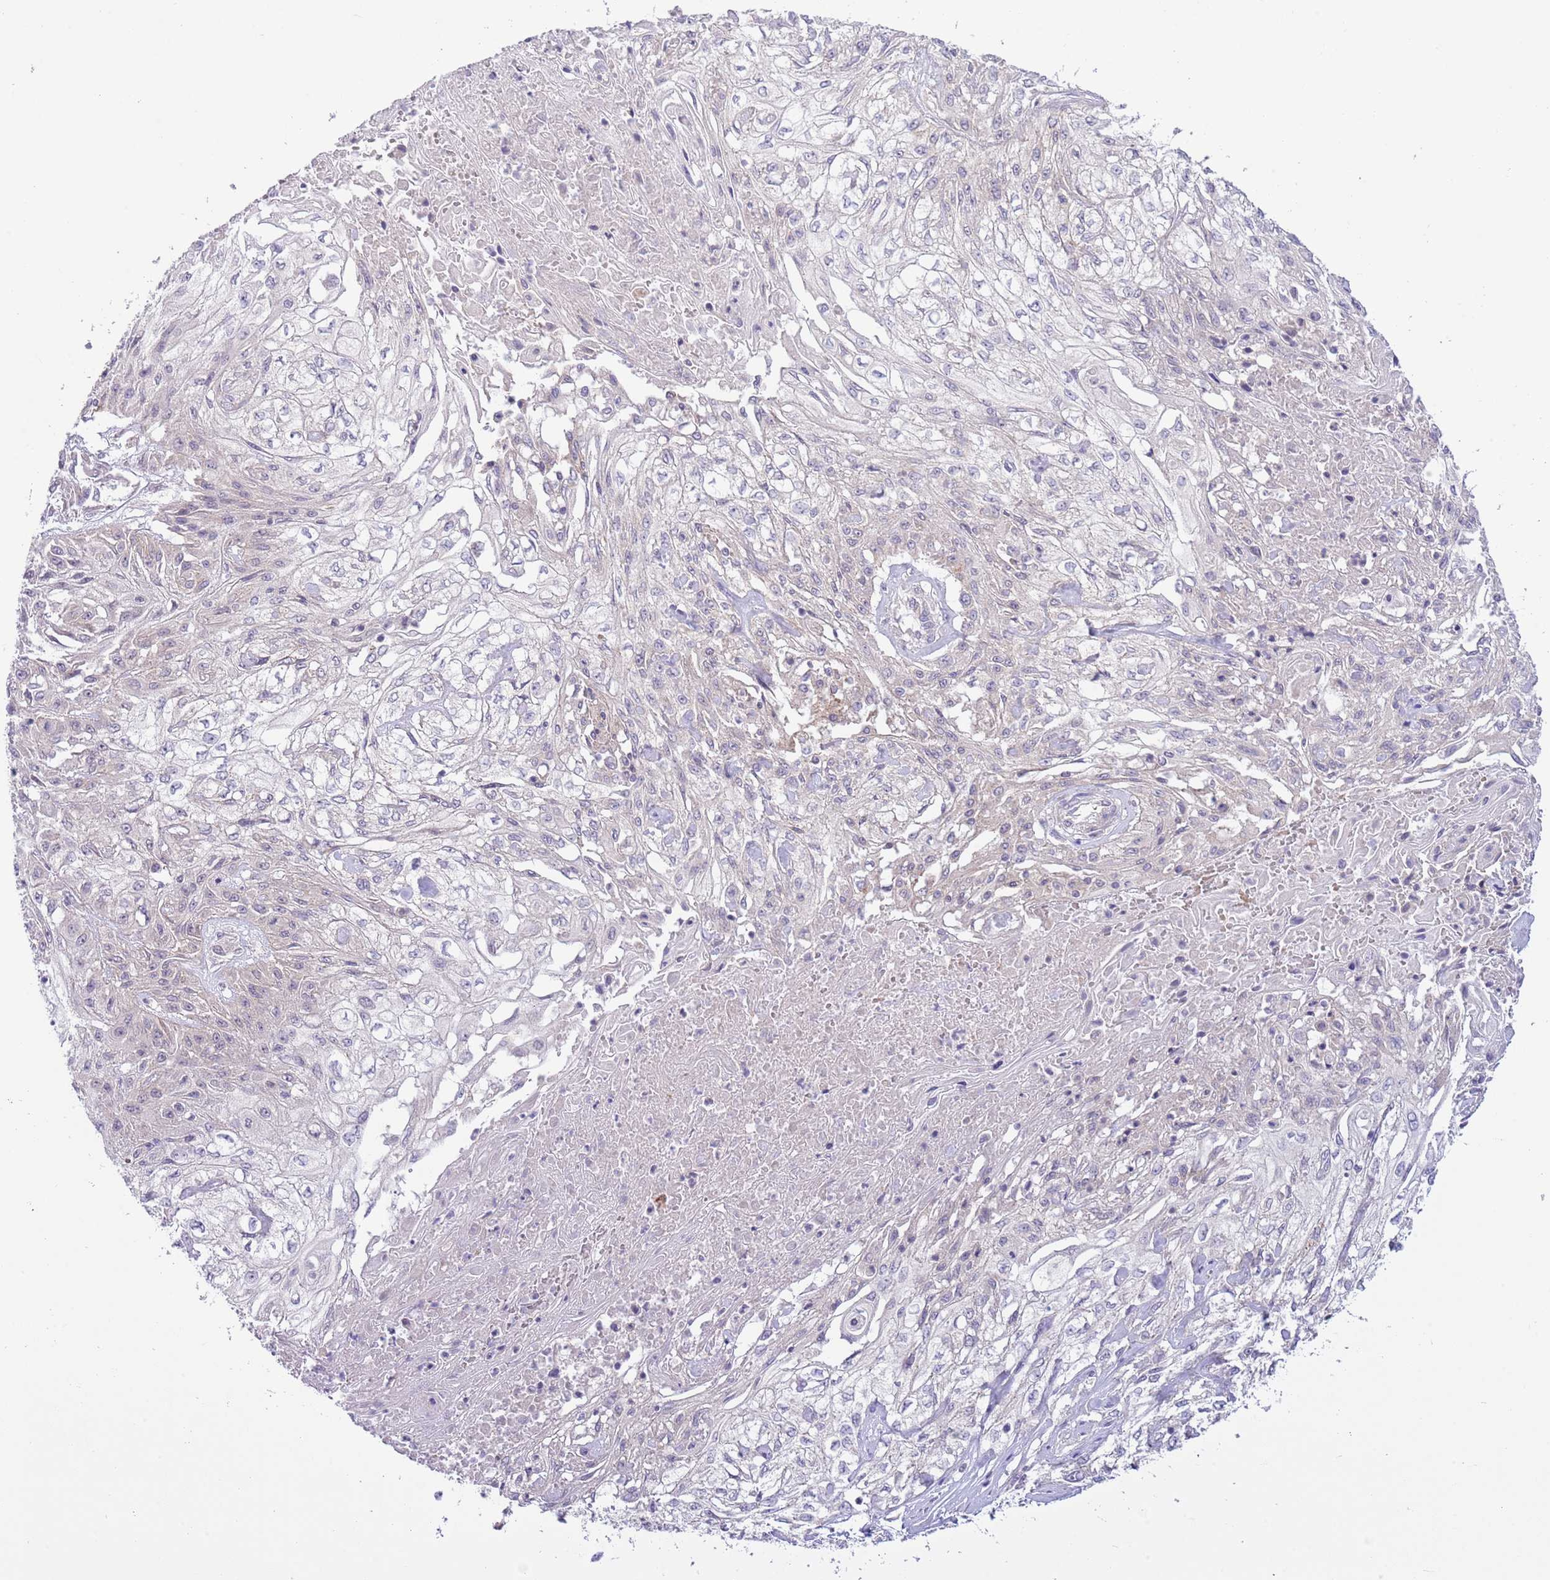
{"staining": {"intensity": "negative", "quantity": "none", "location": "none"}, "tissue": "skin cancer", "cell_type": "Tumor cells", "image_type": "cancer", "snomed": [{"axis": "morphology", "description": "Squamous cell carcinoma, NOS"}, {"axis": "morphology", "description": "Squamous cell carcinoma, metastatic, NOS"}, {"axis": "topography", "description": "Skin"}, {"axis": "topography", "description": "Lymph node"}], "caption": "DAB immunohistochemical staining of skin squamous cell carcinoma displays no significant staining in tumor cells. (Stains: DAB (3,3'-diaminobenzidine) immunohistochemistry with hematoxylin counter stain, Microscopy: brightfield microscopy at high magnification).", "gene": "GALK2", "patient": {"sex": "male", "age": 75}}